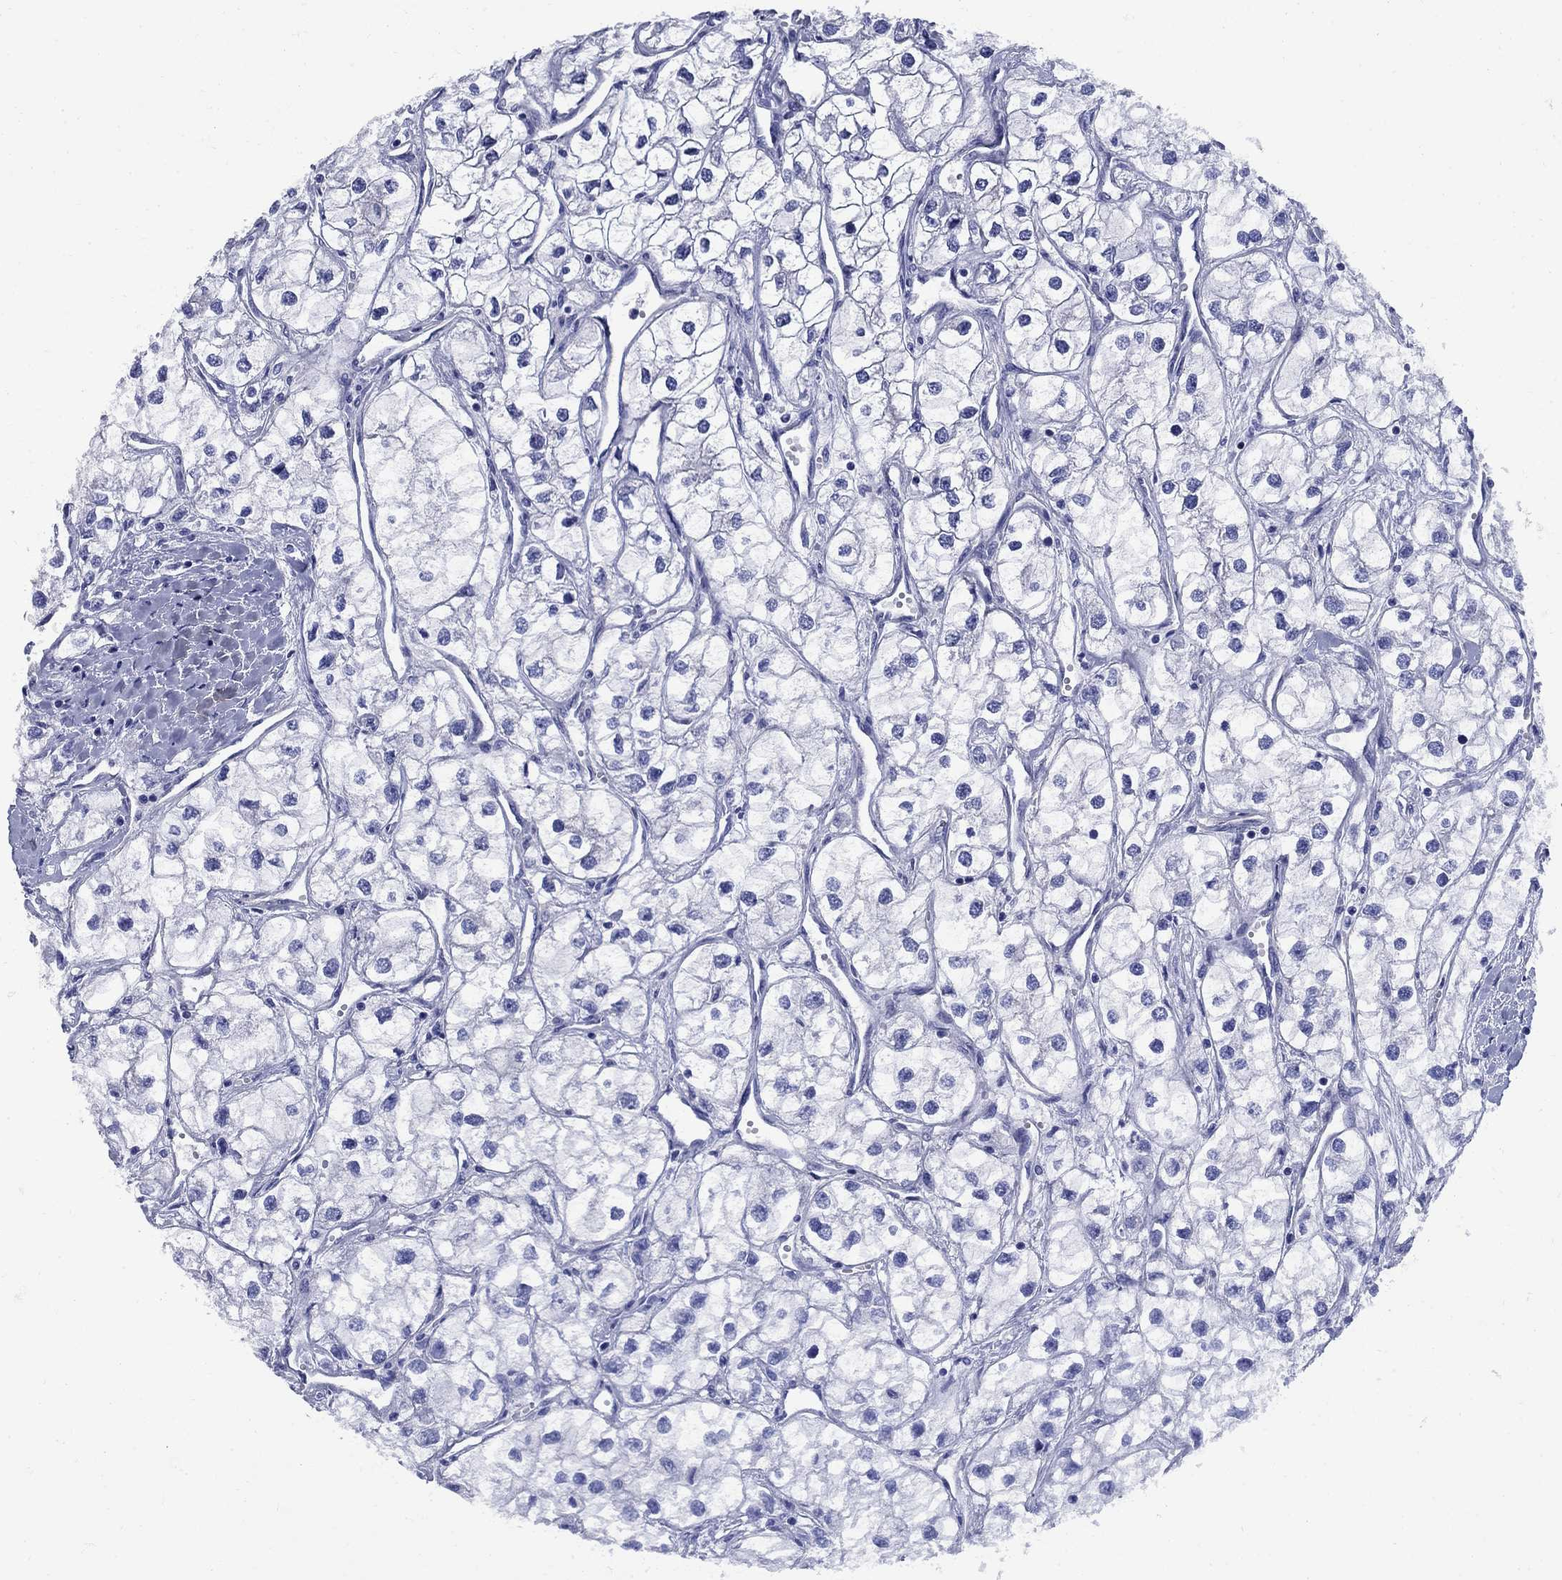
{"staining": {"intensity": "negative", "quantity": "none", "location": "none"}, "tissue": "renal cancer", "cell_type": "Tumor cells", "image_type": "cancer", "snomed": [{"axis": "morphology", "description": "Adenocarcinoma, NOS"}, {"axis": "topography", "description": "Kidney"}], "caption": "This image is of renal cancer stained with immunohistochemistry (IHC) to label a protein in brown with the nuclei are counter-stained blue. There is no staining in tumor cells.", "gene": "SMCP", "patient": {"sex": "male", "age": 59}}